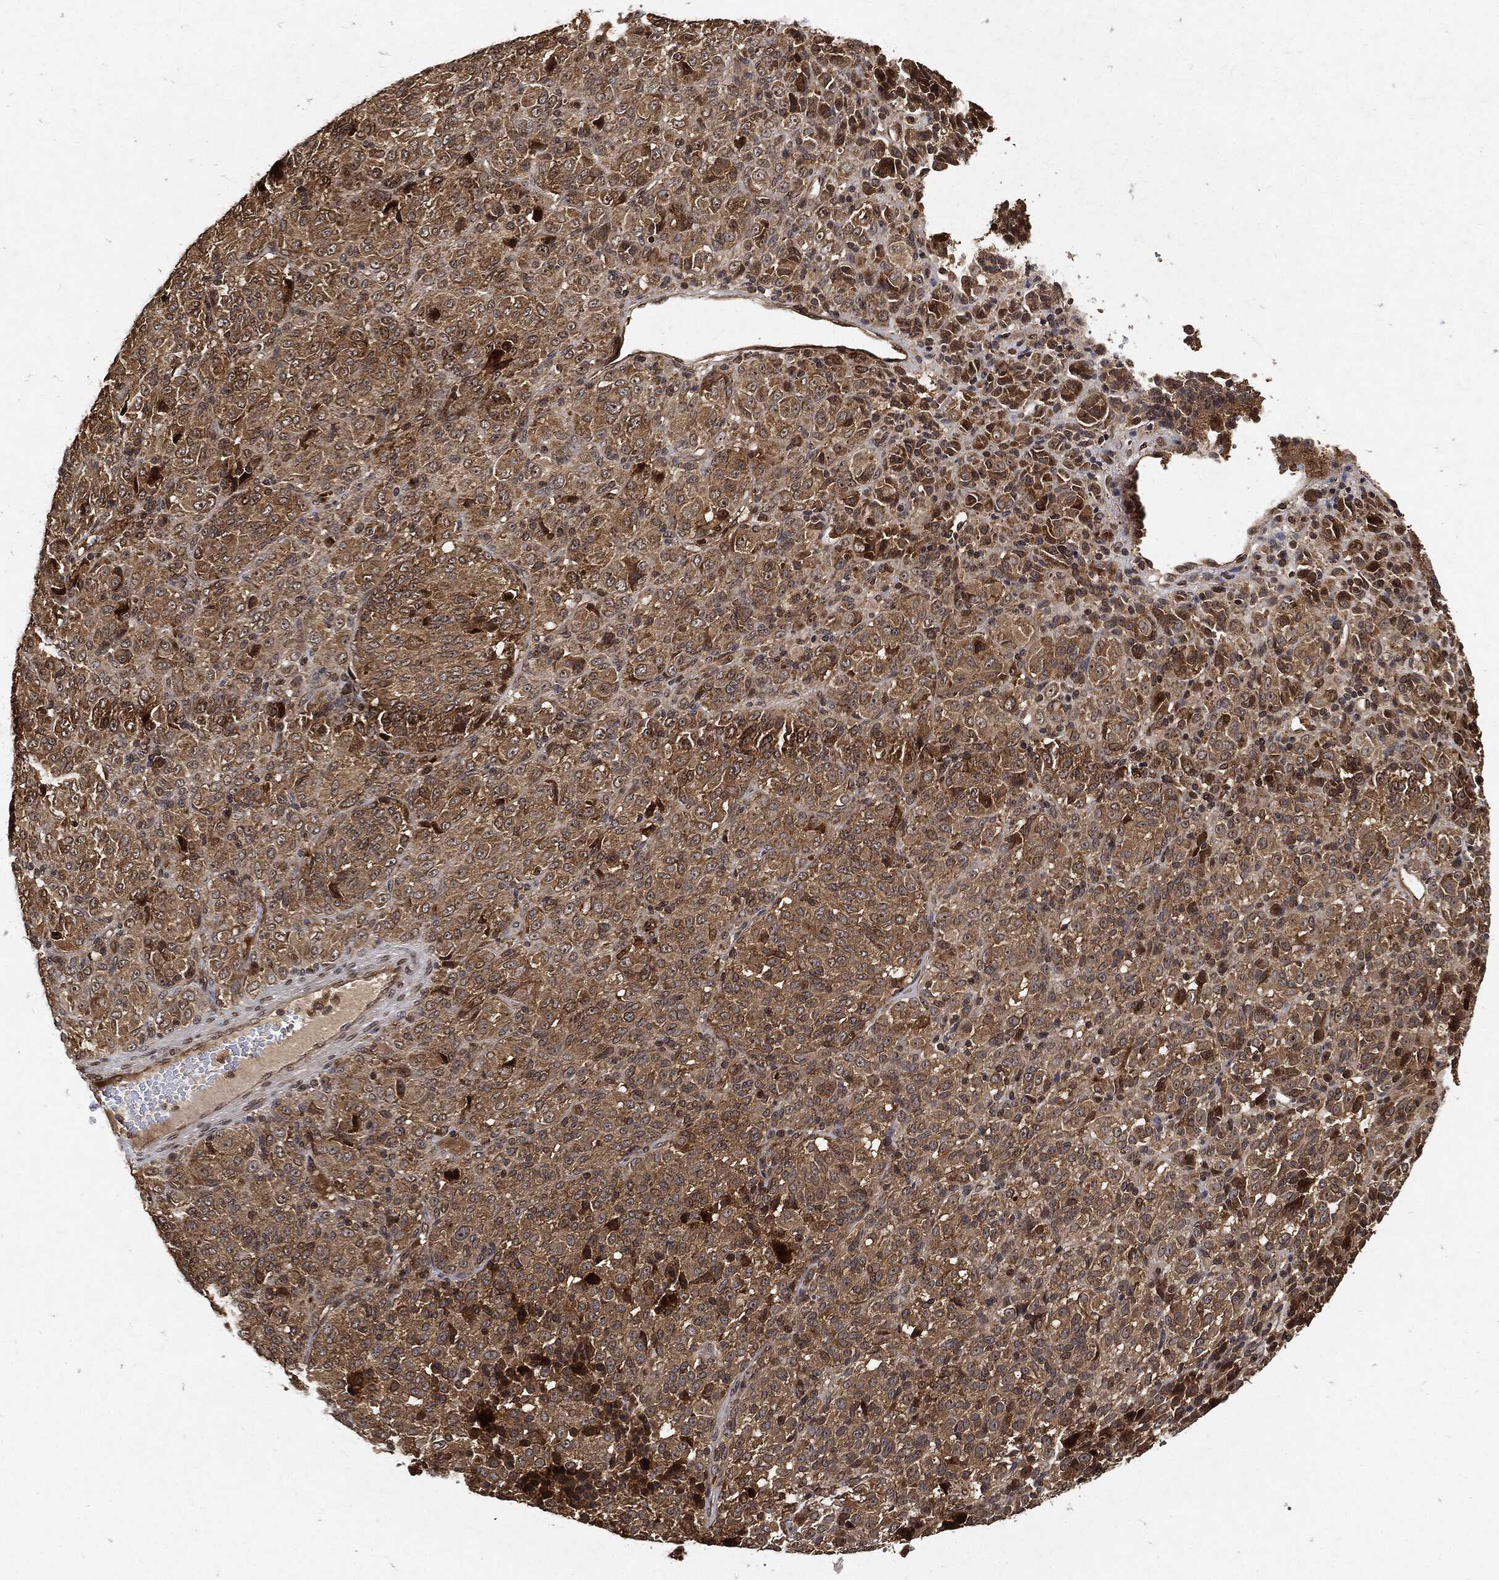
{"staining": {"intensity": "moderate", "quantity": ">75%", "location": "cytoplasmic/membranous"}, "tissue": "melanoma", "cell_type": "Tumor cells", "image_type": "cancer", "snomed": [{"axis": "morphology", "description": "Malignant melanoma, Metastatic site"}, {"axis": "topography", "description": "Brain"}], "caption": "Moderate cytoplasmic/membranous protein positivity is seen in about >75% of tumor cells in melanoma.", "gene": "ZNF226", "patient": {"sex": "female", "age": 56}}